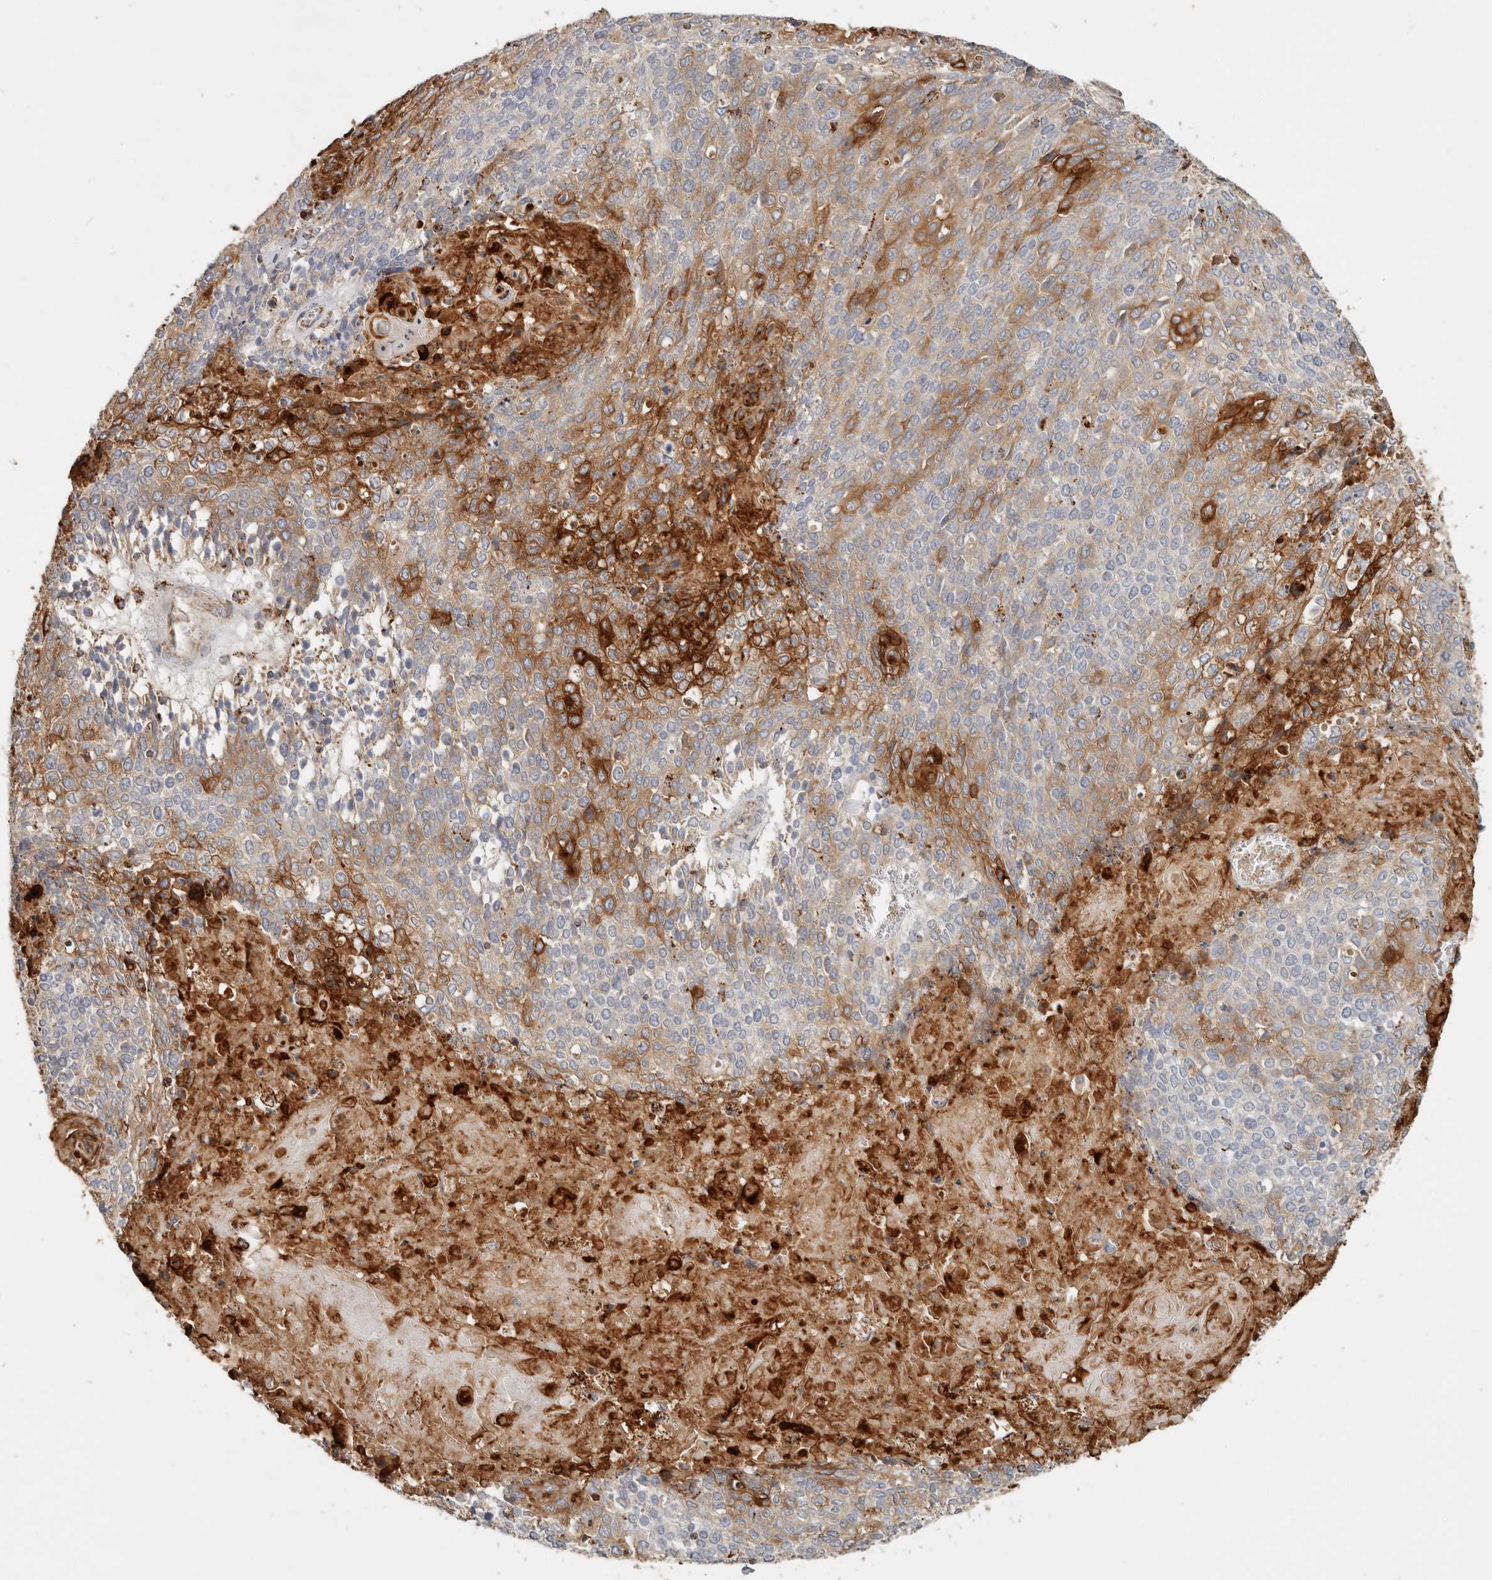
{"staining": {"intensity": "strong", "quantity": "25%-75%", "location": "cytoplasmic/membranous"}, "tissue": "cervical cancer", "cell_type": "Tumor cells", "image_type": "cancer", "snomed": [{"axis": "morphology", "description": "Squamous cell carcinoma, NOS"}, {"axis": "topography", "description": "Cervix"}], "caption": "IHC micrograph of cervical cancer stained for a protein (brown), which shows high levels of strong cytoplasmic/membranous expression in about 25%-75% of tumor cells.", "gene": "ARHGEF10L", "patient": {"sex": "female", "age": 39}}